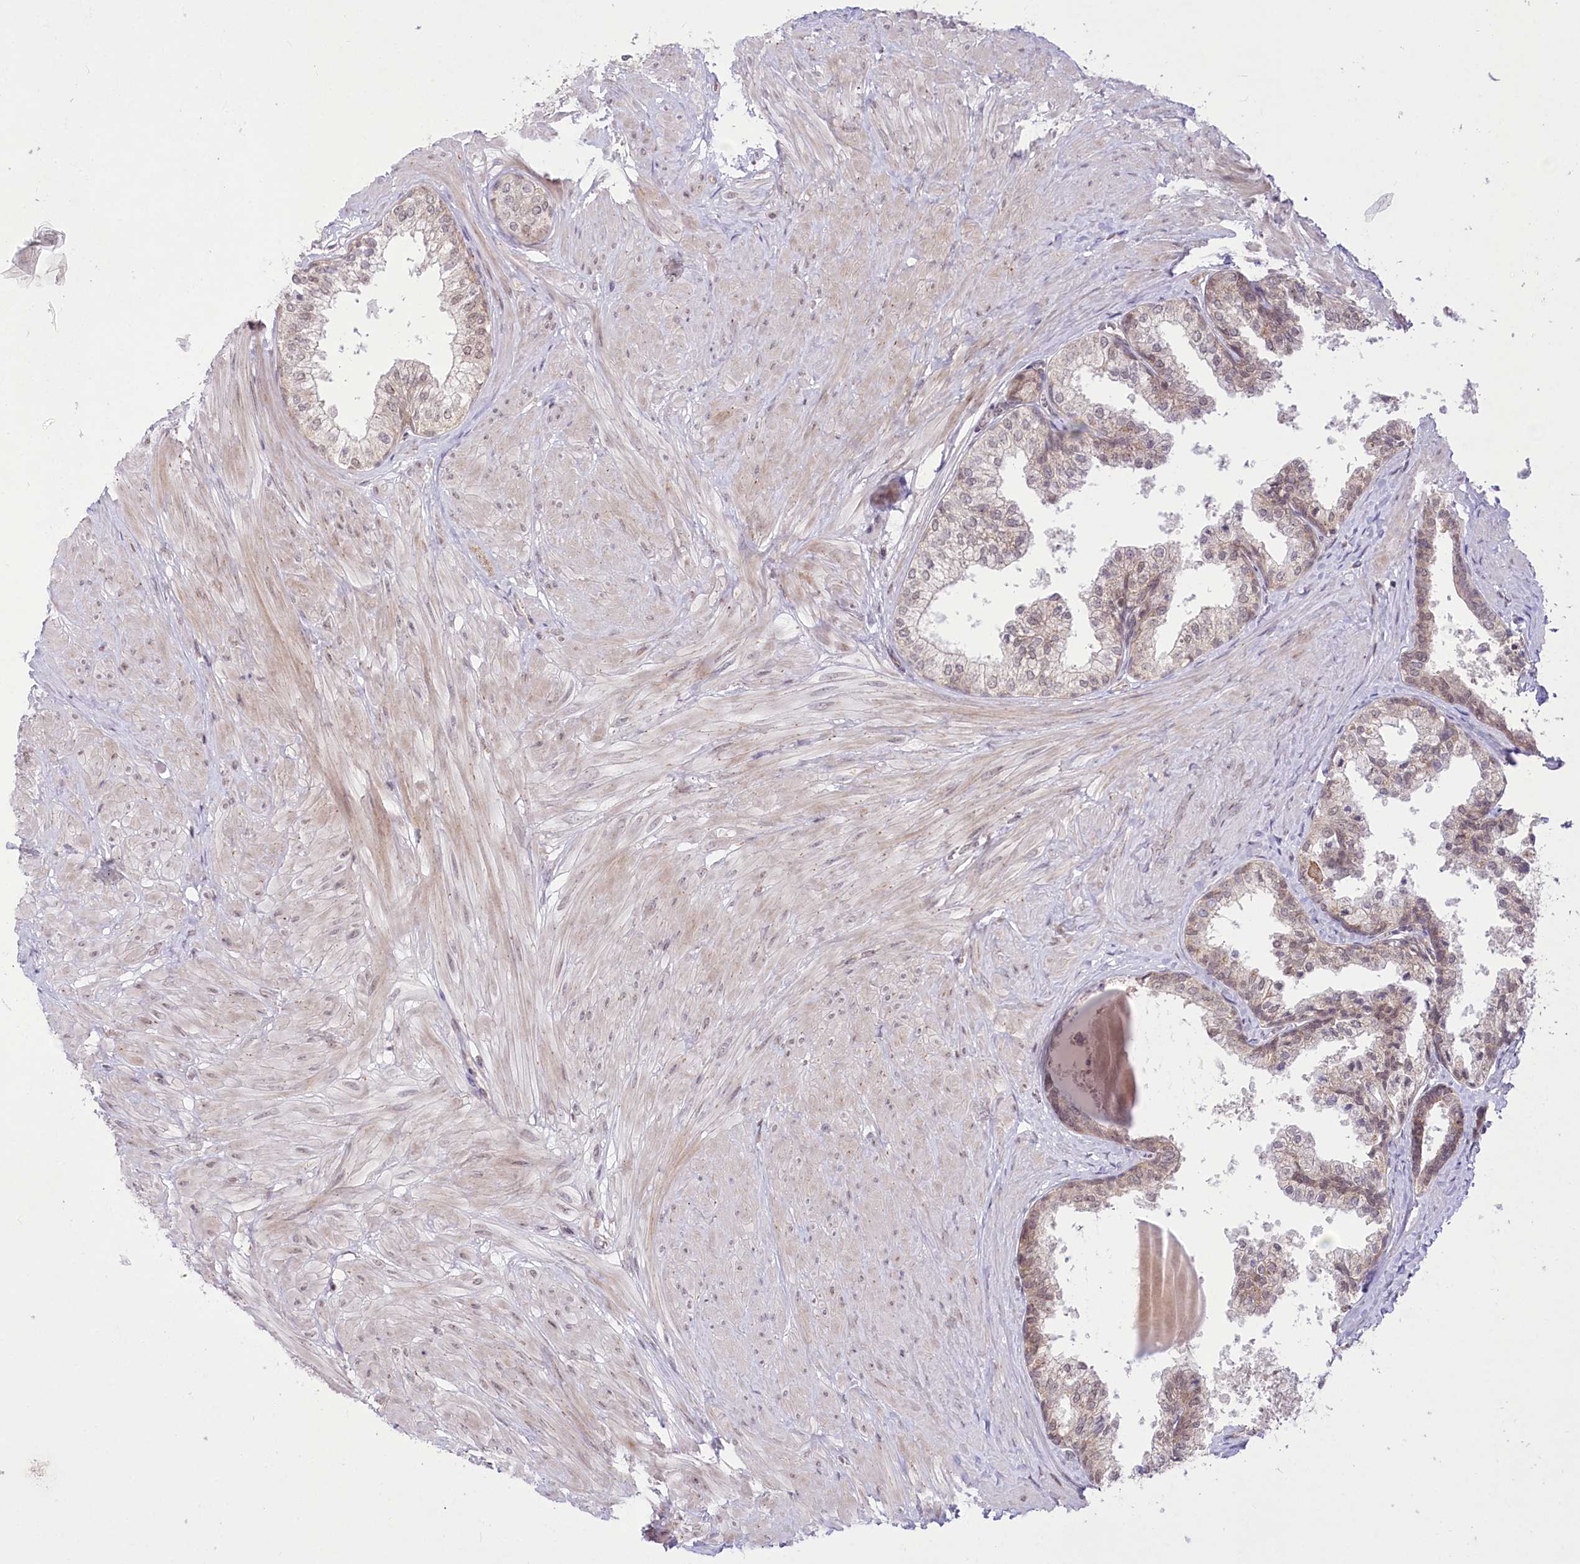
{"staining": {"intensity": "moderate", "quantity": "25%-75%", "location": "nuclear"}, "tissue": "prostate", "cell_type": "Glandular cells", "image_type": "normal", "snomed": [{"axis": "morphology", "description": "Normal tissue, NOS"}, {"axis": "topography", "description": "Prostate"}], "caption": "The image reveals staining of normal prostate, revealing moderate nuclear protein positivity (brown color) within glandular cells.", "gene": "ZMAT2", "patient": {"sex": "male", "age": 48}}